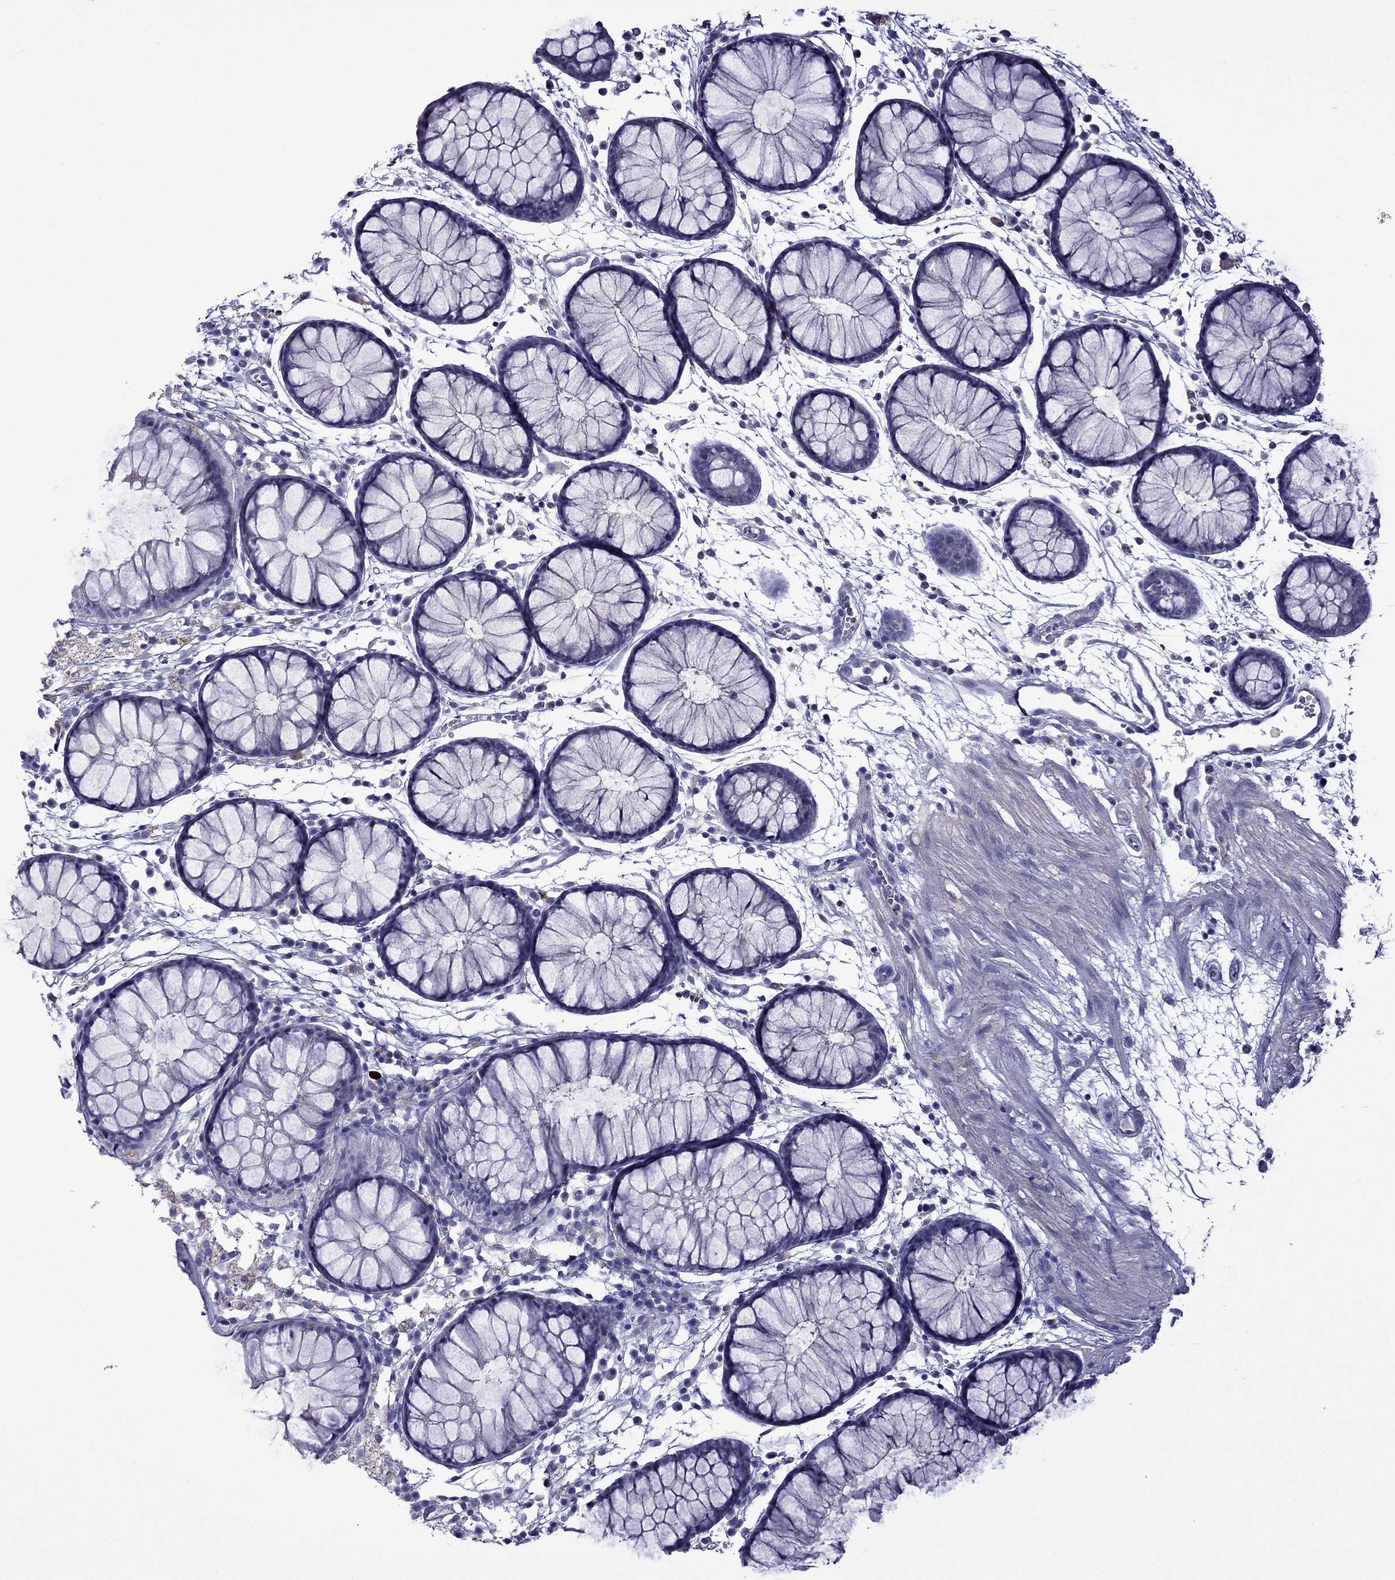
{"staining": {"intensity": "negative", "quantity": "none", "location": "none"}, "tissue": "colon", "cell_type": "Endothelial cells", "image_type": "normal", "snomed": [{"axis": "morphology", "description": "Normal tissue, NOS"}, {"axis": "morphology", "description": "Adenocarcinoma, NOS"}, {"axis": "topography", "description": "Colon"}], "caption": "Endothelial cells are negative for protein expression in normal human colon. (Immunohistochemistry, brightfield microscopy, high magnification).", "gene": "STAR", "patient": {"sex": "male", "age": 65}}